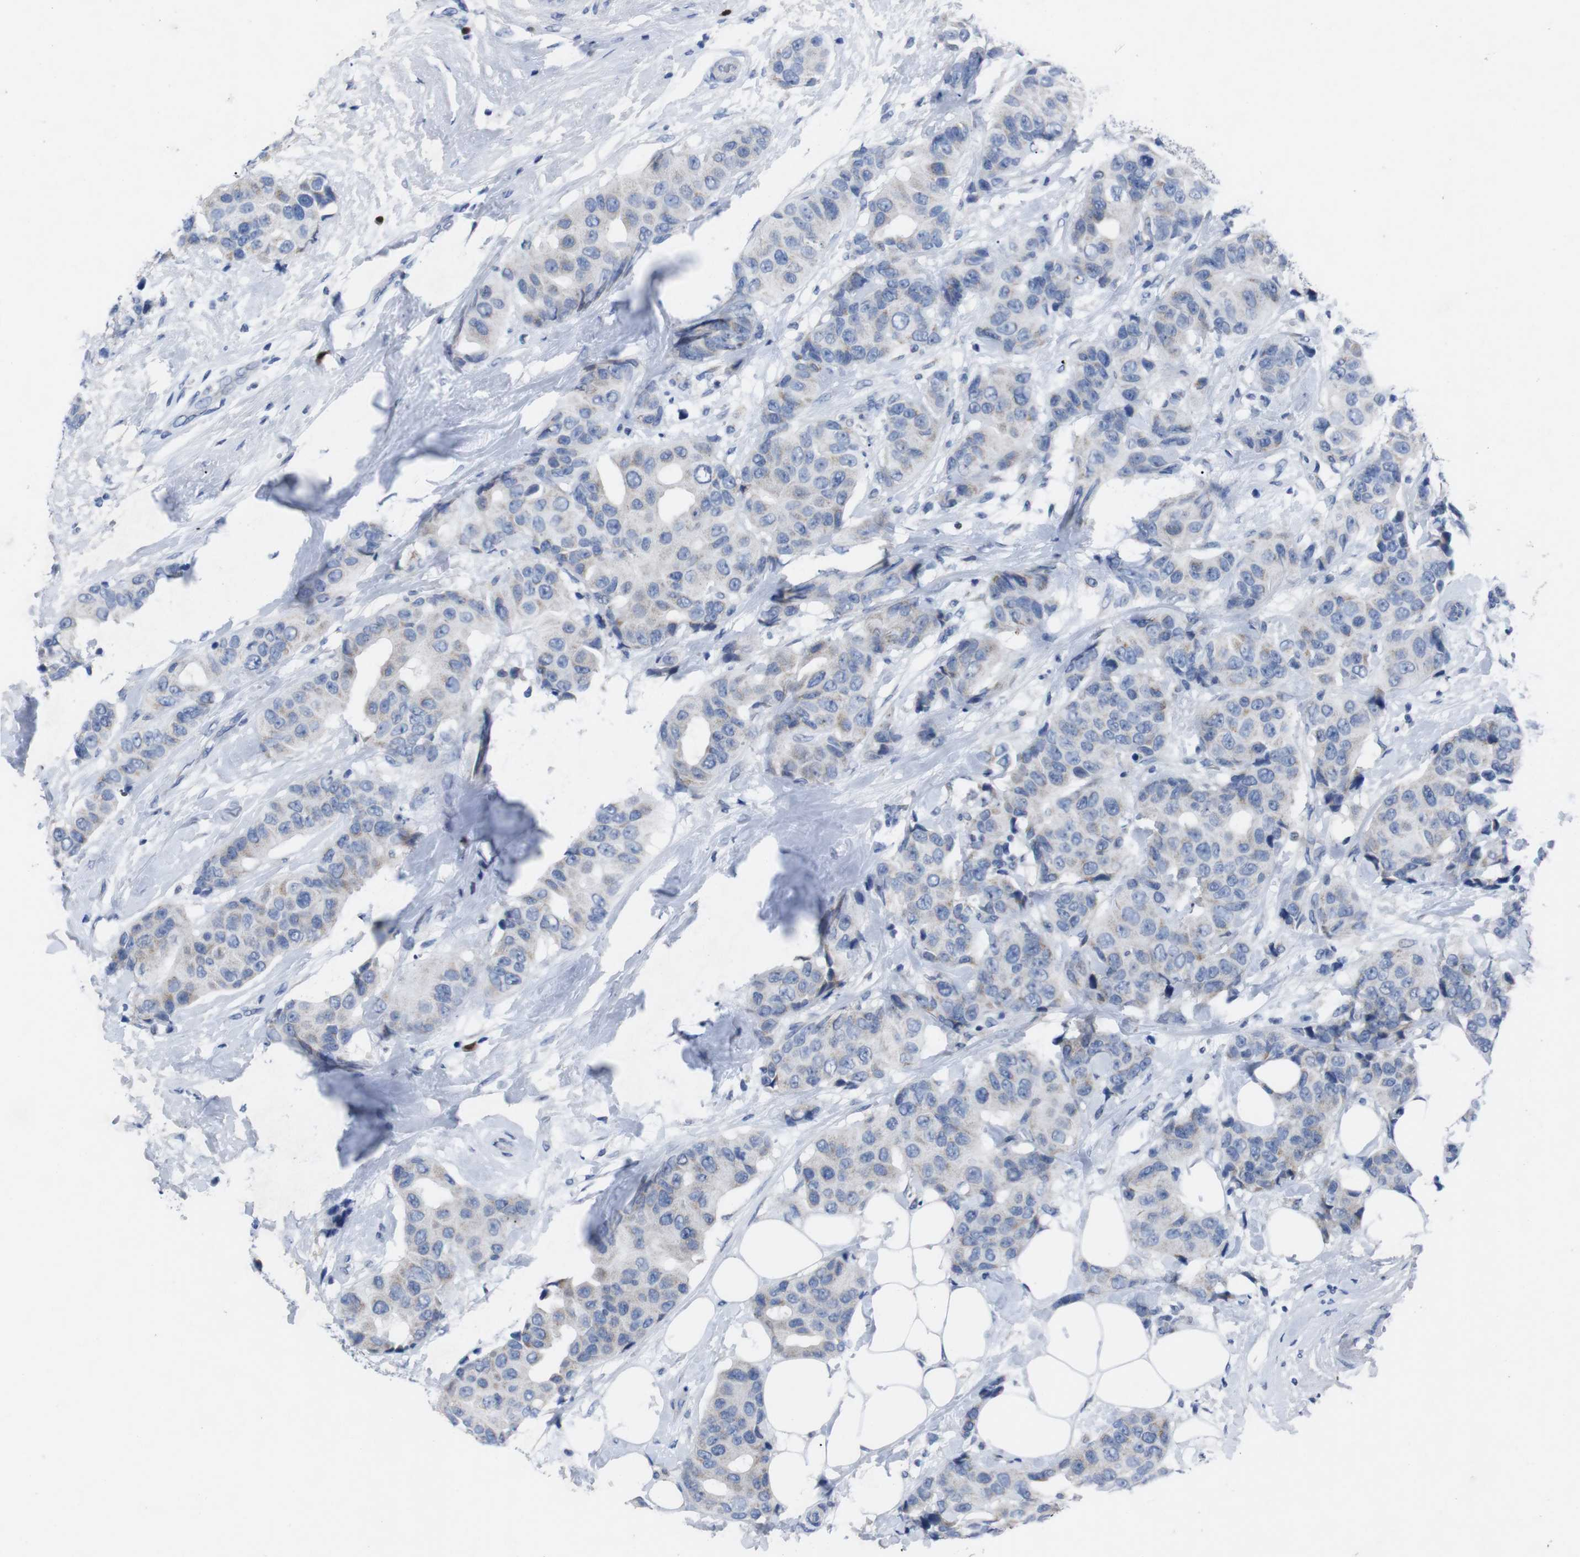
{"staining": {"intensity": "weak", "quantity": "<25%", "location": "cytoplasmic/membranous"}, "tissue": "breast cancer", "cell_type": "Tumor cells", "image_type": "cancer", "snomed": [{"axis": "morphology", "description": "Normal tissue, NOS"}, {"axis": "morphology", "description": "Duct carcinoma"}, {"axis": "topography", "description": "Breast"}], "caption": "Human infiltrating ductal carcinoma (breast) stained for a protein using immunohistochemistry (IHC) exhibits no expression in tumor cells.", "gene": "IRF4", "patient": {"sex": "female", "age": 39}}